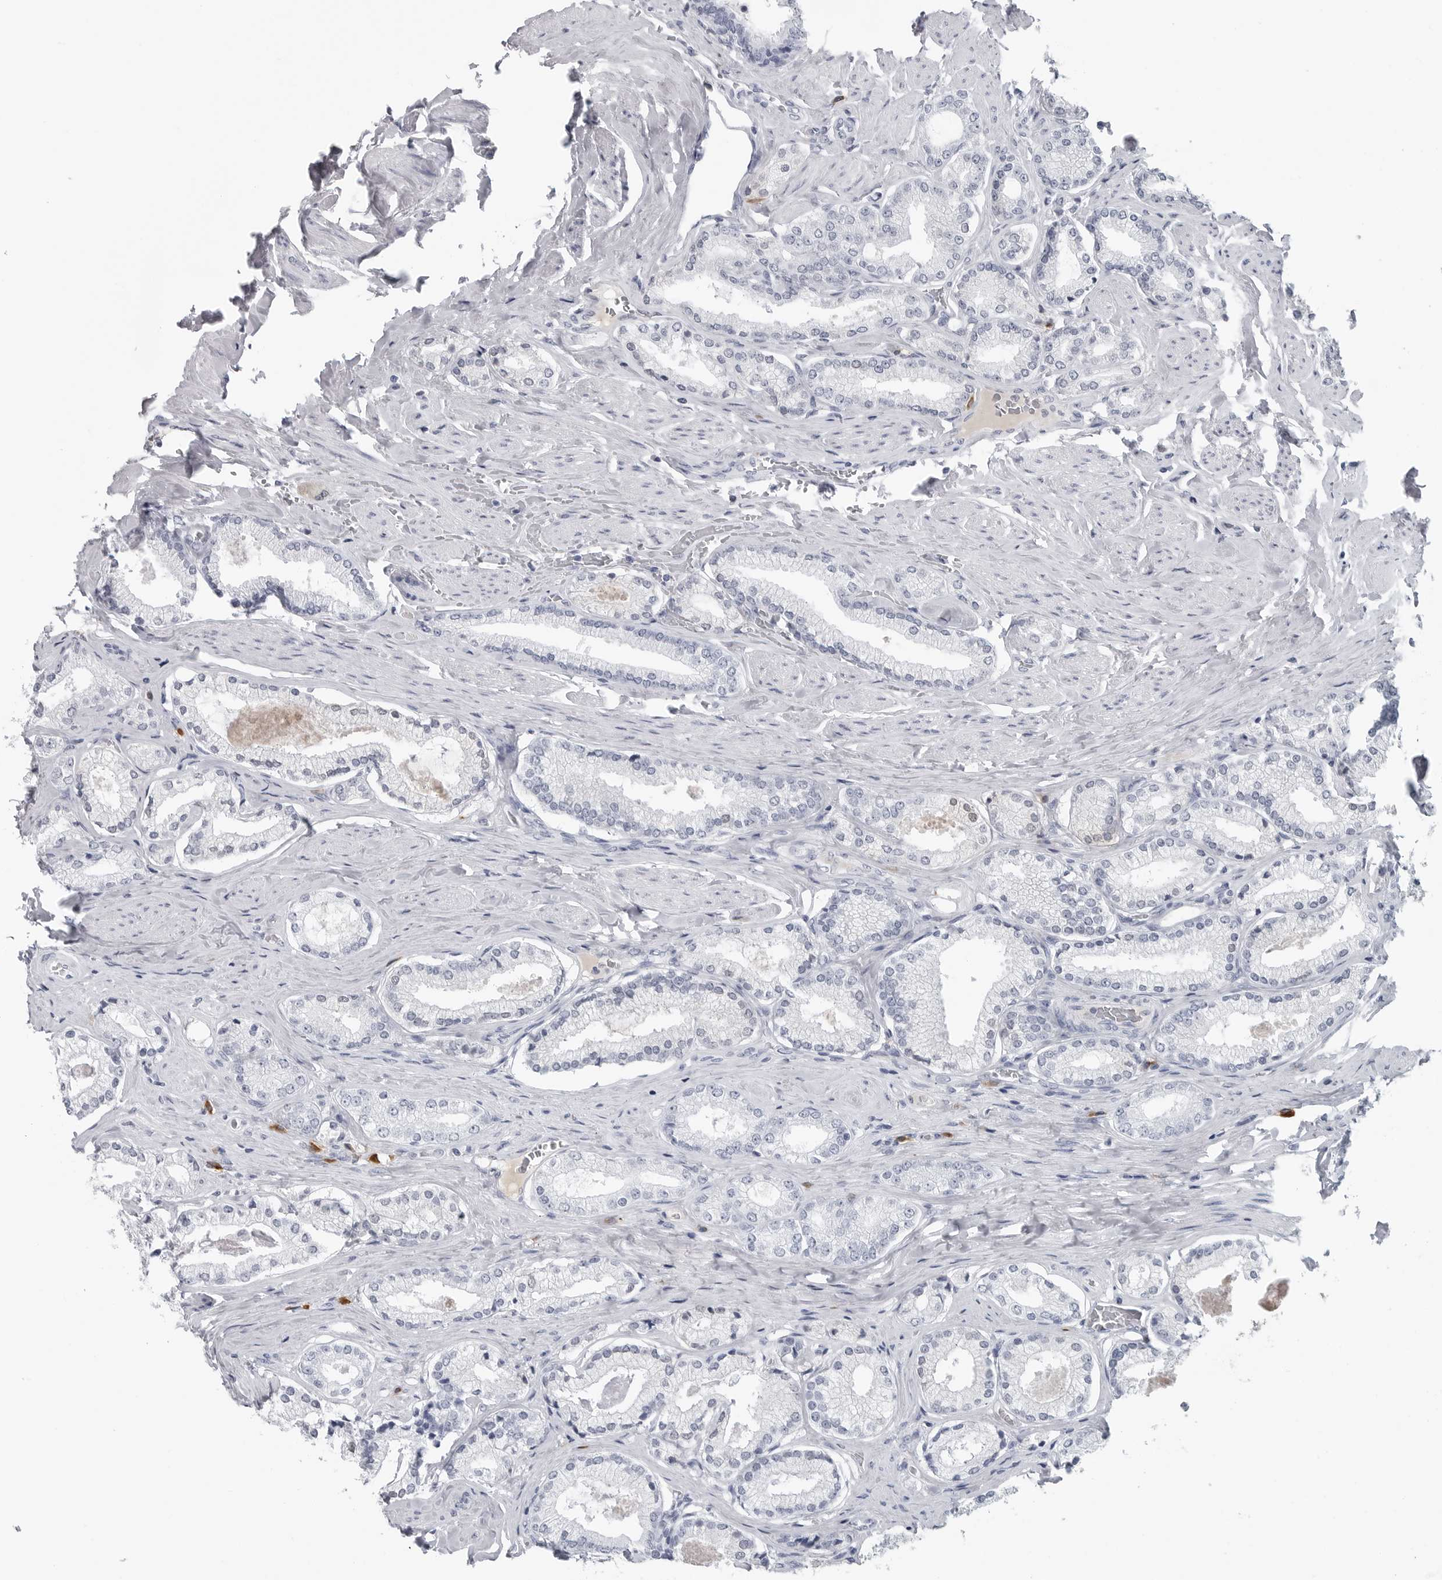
{"staining": {"intensity": "negative", "quantity": "none", "location": "none"}, "tissue": "prostate cancer", "cell_type": "Tumor cells", "image_type": "cancer", "snomed": [{"axis": "morphology", "description": "Adenocarcinoma, Low grade"}, {"axis": "topography", "description": "Prostate"}], "caption": "This is an immunohistochemistry (IHC) micrograph of human prostate cancer (low-grade adenocarcinoma). There is no staining in tumor cells.", "gene": "AMPD1", "patient": {"sex": "male", "age": 71}}